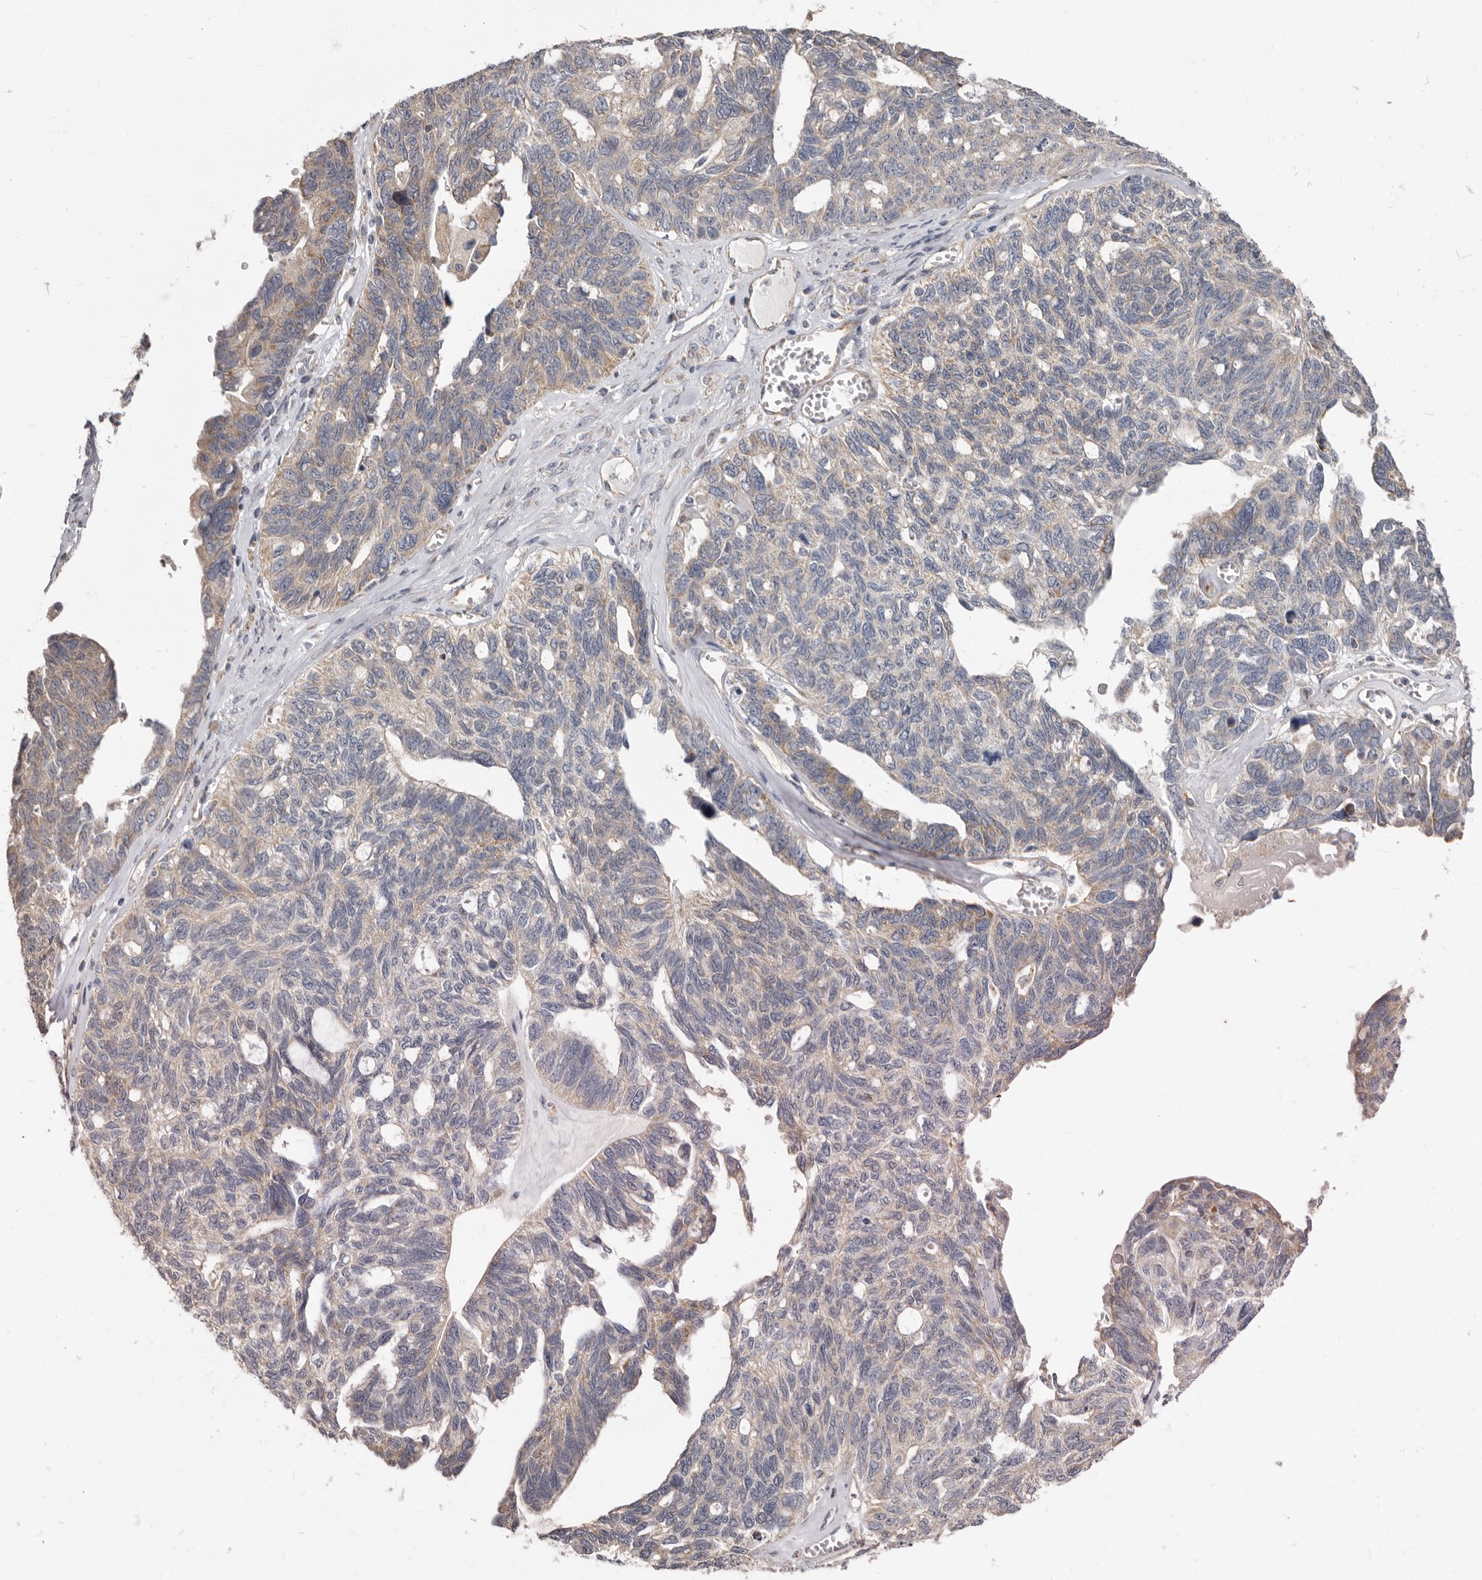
{"staining": {"intensity": "weak", "quantity": ">75%", "location": "cytoplasmic/membranous"}, "tissue": "ovarian cancer", "cell_type": "Tumor cells", "image_type": "cancer", "snomed": [{"axis": "morphology", "description": "Cystadenocarcinoma, serous, NOS"}, {"axis": "topography", "description": "Ovary"}], "caption": "Brown immunohistochemical staining in human ovarian cancer exhibits weak cytoplasmic/membranous staining in about >75% of tumor cells.", "gene": "FMO2", "patient": {"sex": "female", "age": 79}}